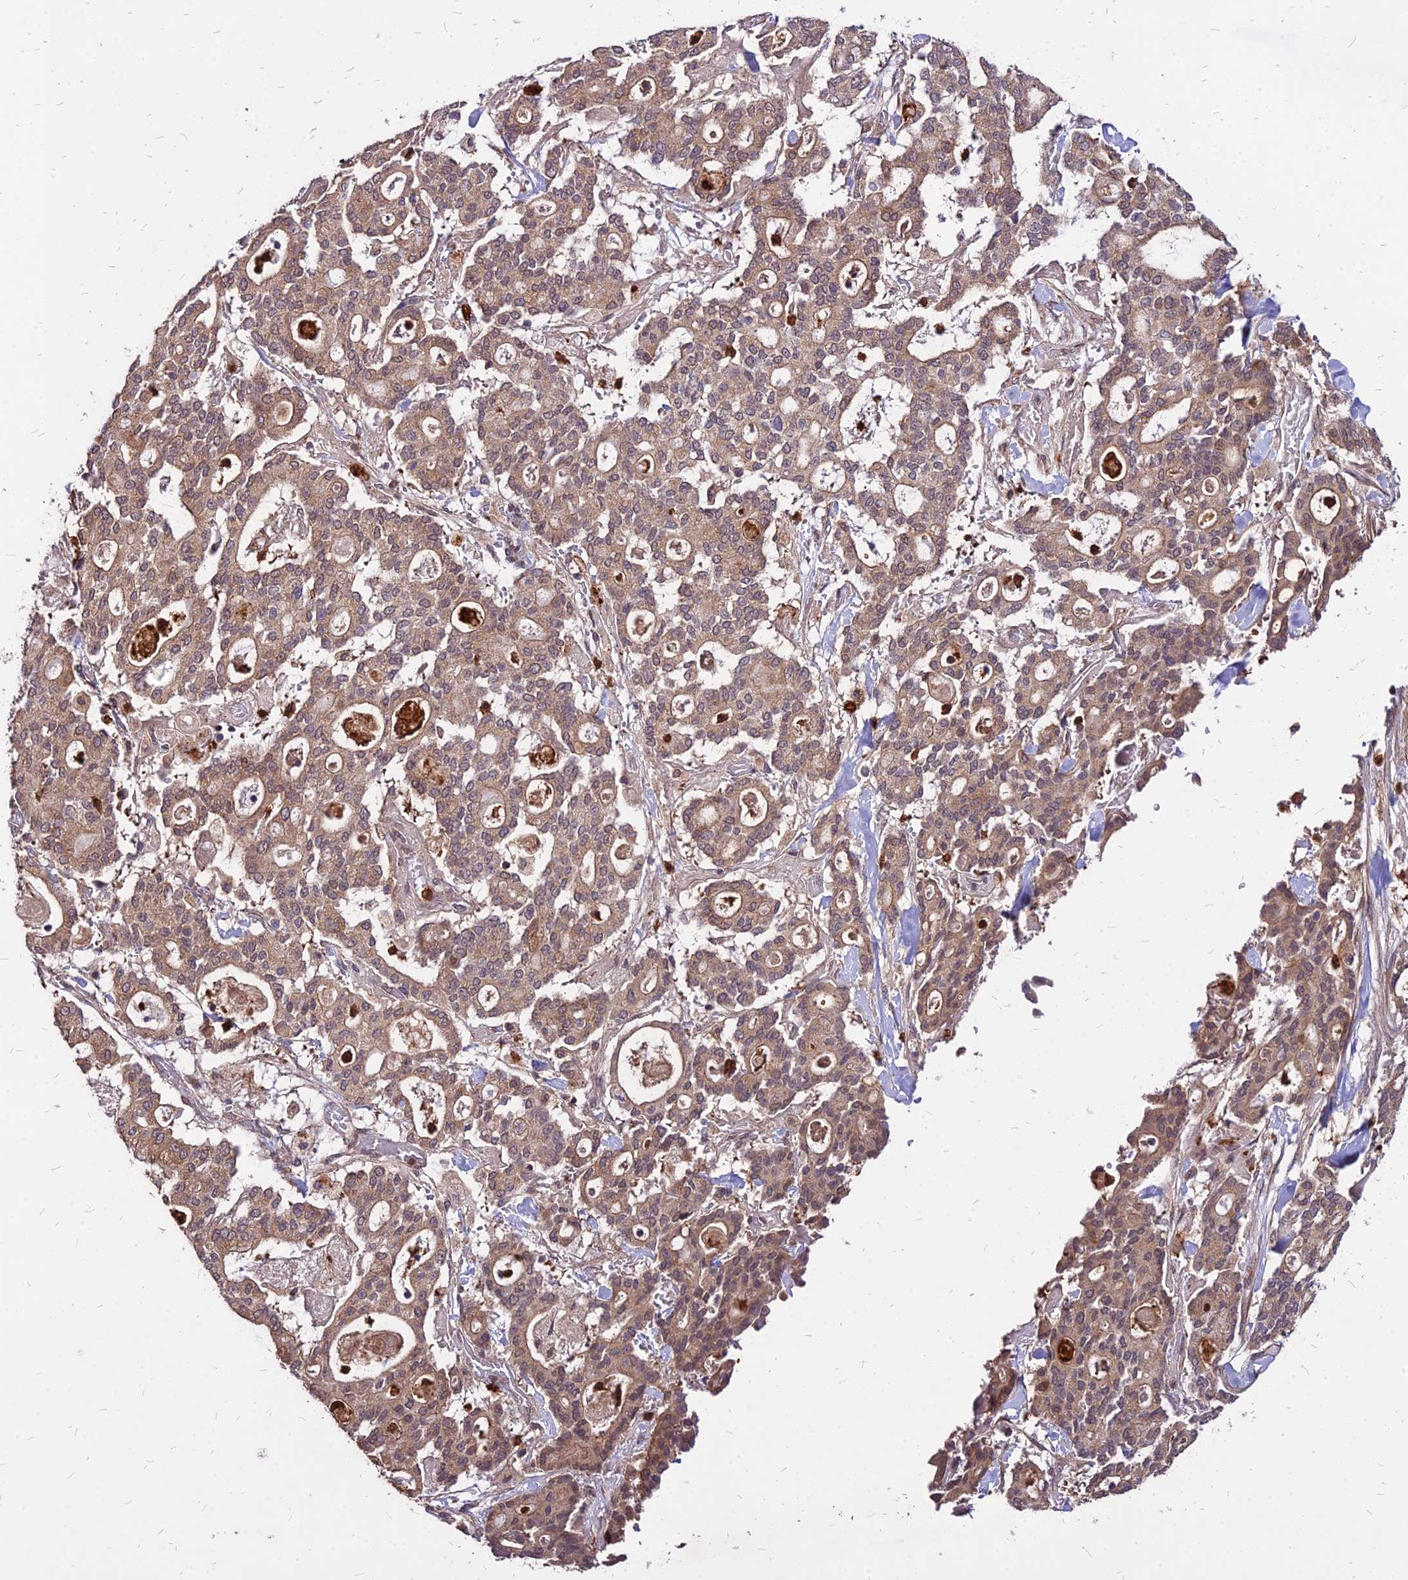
{"staining": {"intensity": "moderate", "quantity": ">75%", "location": "cytoplasmic/membranous"}, "tissue": "pancreatic cancer", "cell_type": "Tumor cells", "image_type": "cancer", "snomed": [{"axis": "morphology", "description": "Adenocarcinoma, NOS"}, {"axis": "topography", "description": "Pancreas"}], "caption": "Tumor cells demonstrate medium levels of moderate cytoplasmic/membranous staining in about >75% of cells in pancreatic adenocarcinoma. (DAB (3,3'-diaminobenzidine) IHC, brown staining for protein, blue staining for nuclei).", "gene": "APBA3", "patient": {"sex": "male", "age": 63}}